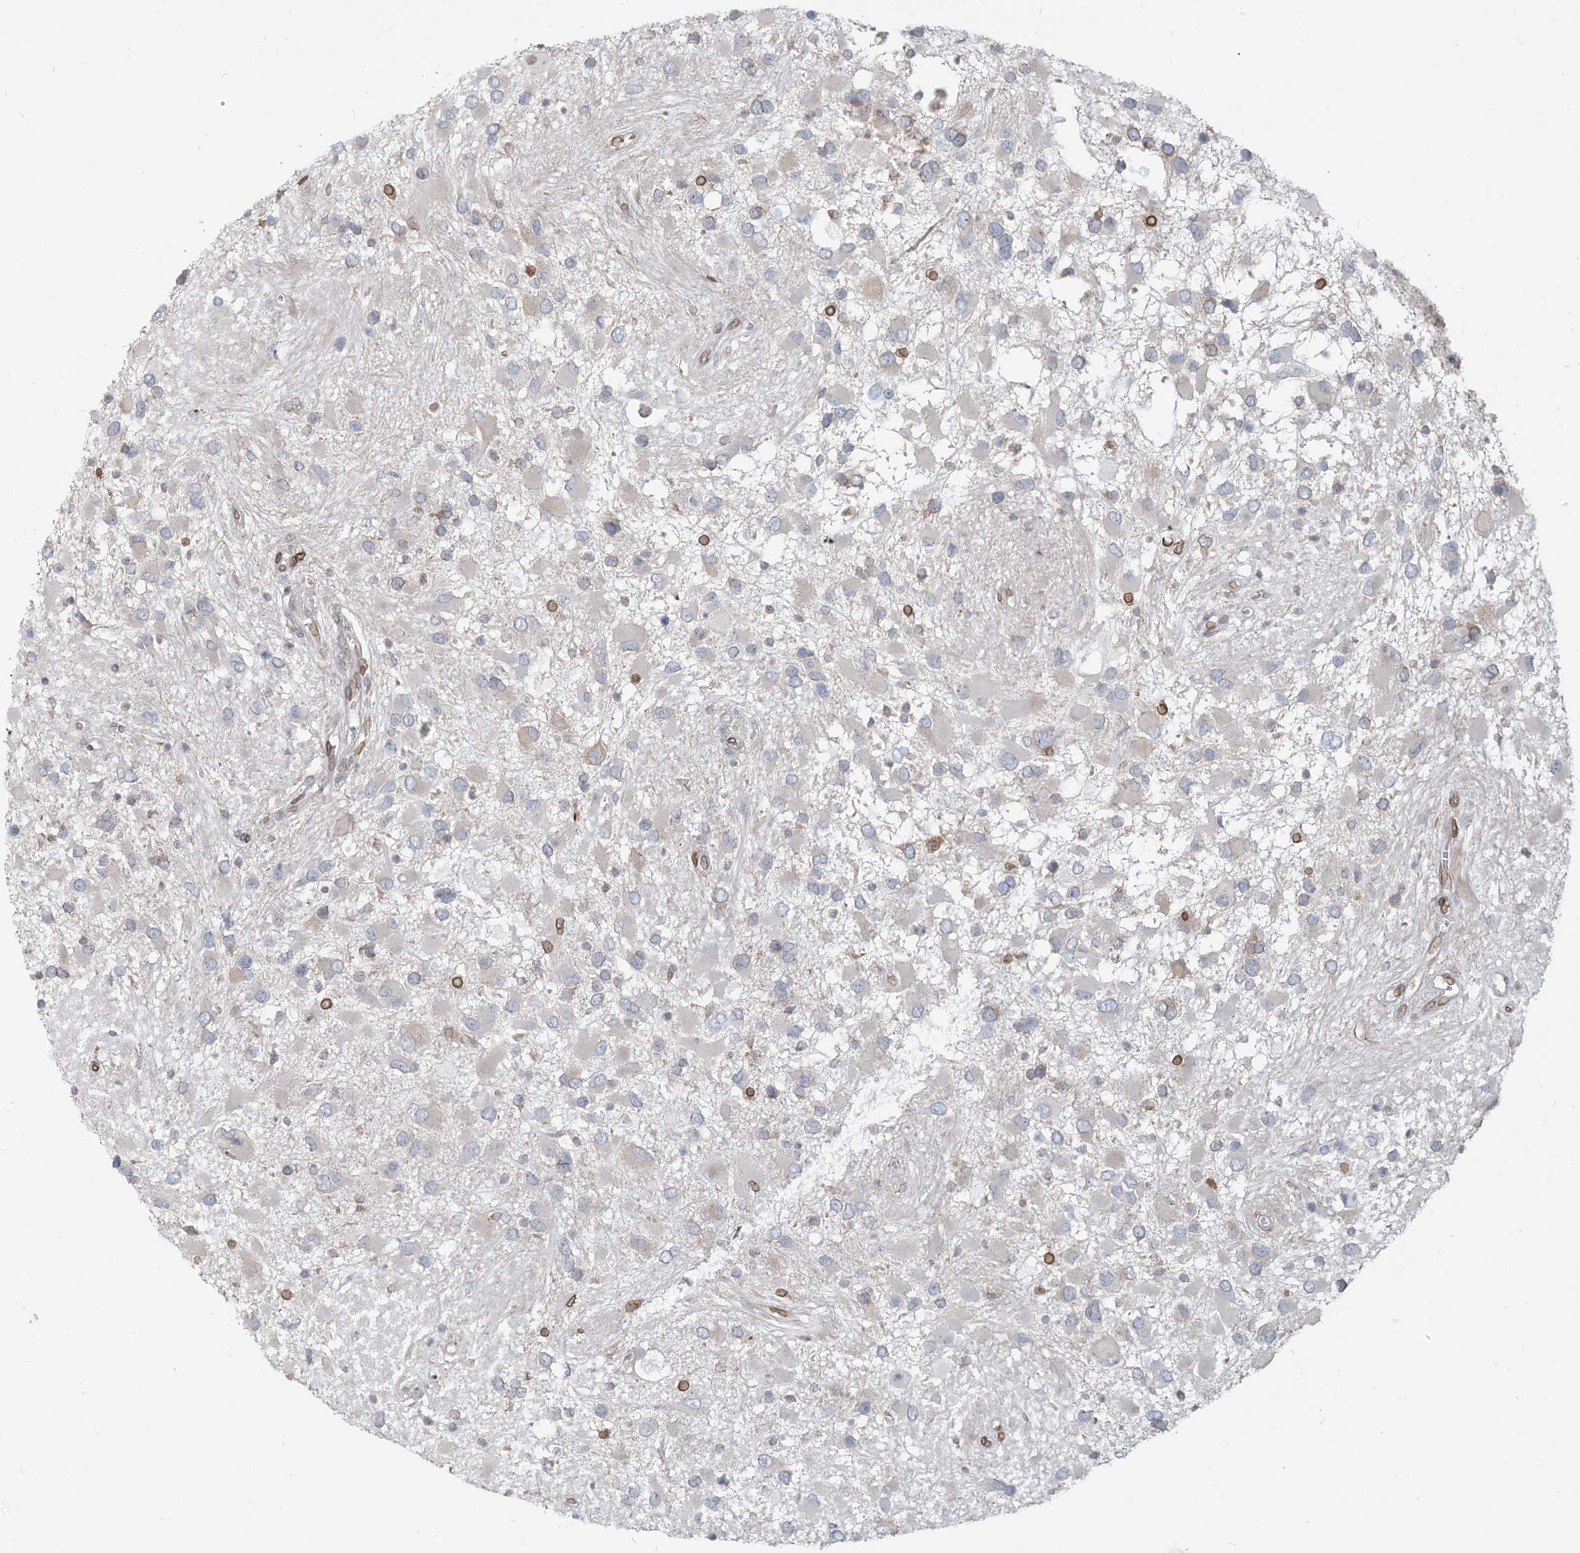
{"staining": {"intensity": "negative", "quantity": "none", "location": "none"}, "tissue": "glioma", "cell_type": "Tumor cells", "image_type": "cancer", "snomed": [{"axis": "morphology", "description": "Glioma, malignant, High grade"}, {"axis": "topography", "description": "Brain"}], "caption": "This is a image of immunohistochemistry (IHC) staining of glioma, which shows no staining in tumor cells. (DAB (3,3'-diaminobenzidine) immunohistochemistry visualized using brightfield microscopy, high magnification).", "gene": "WWP1", "patient": {"sex": "male", "age": 53}}